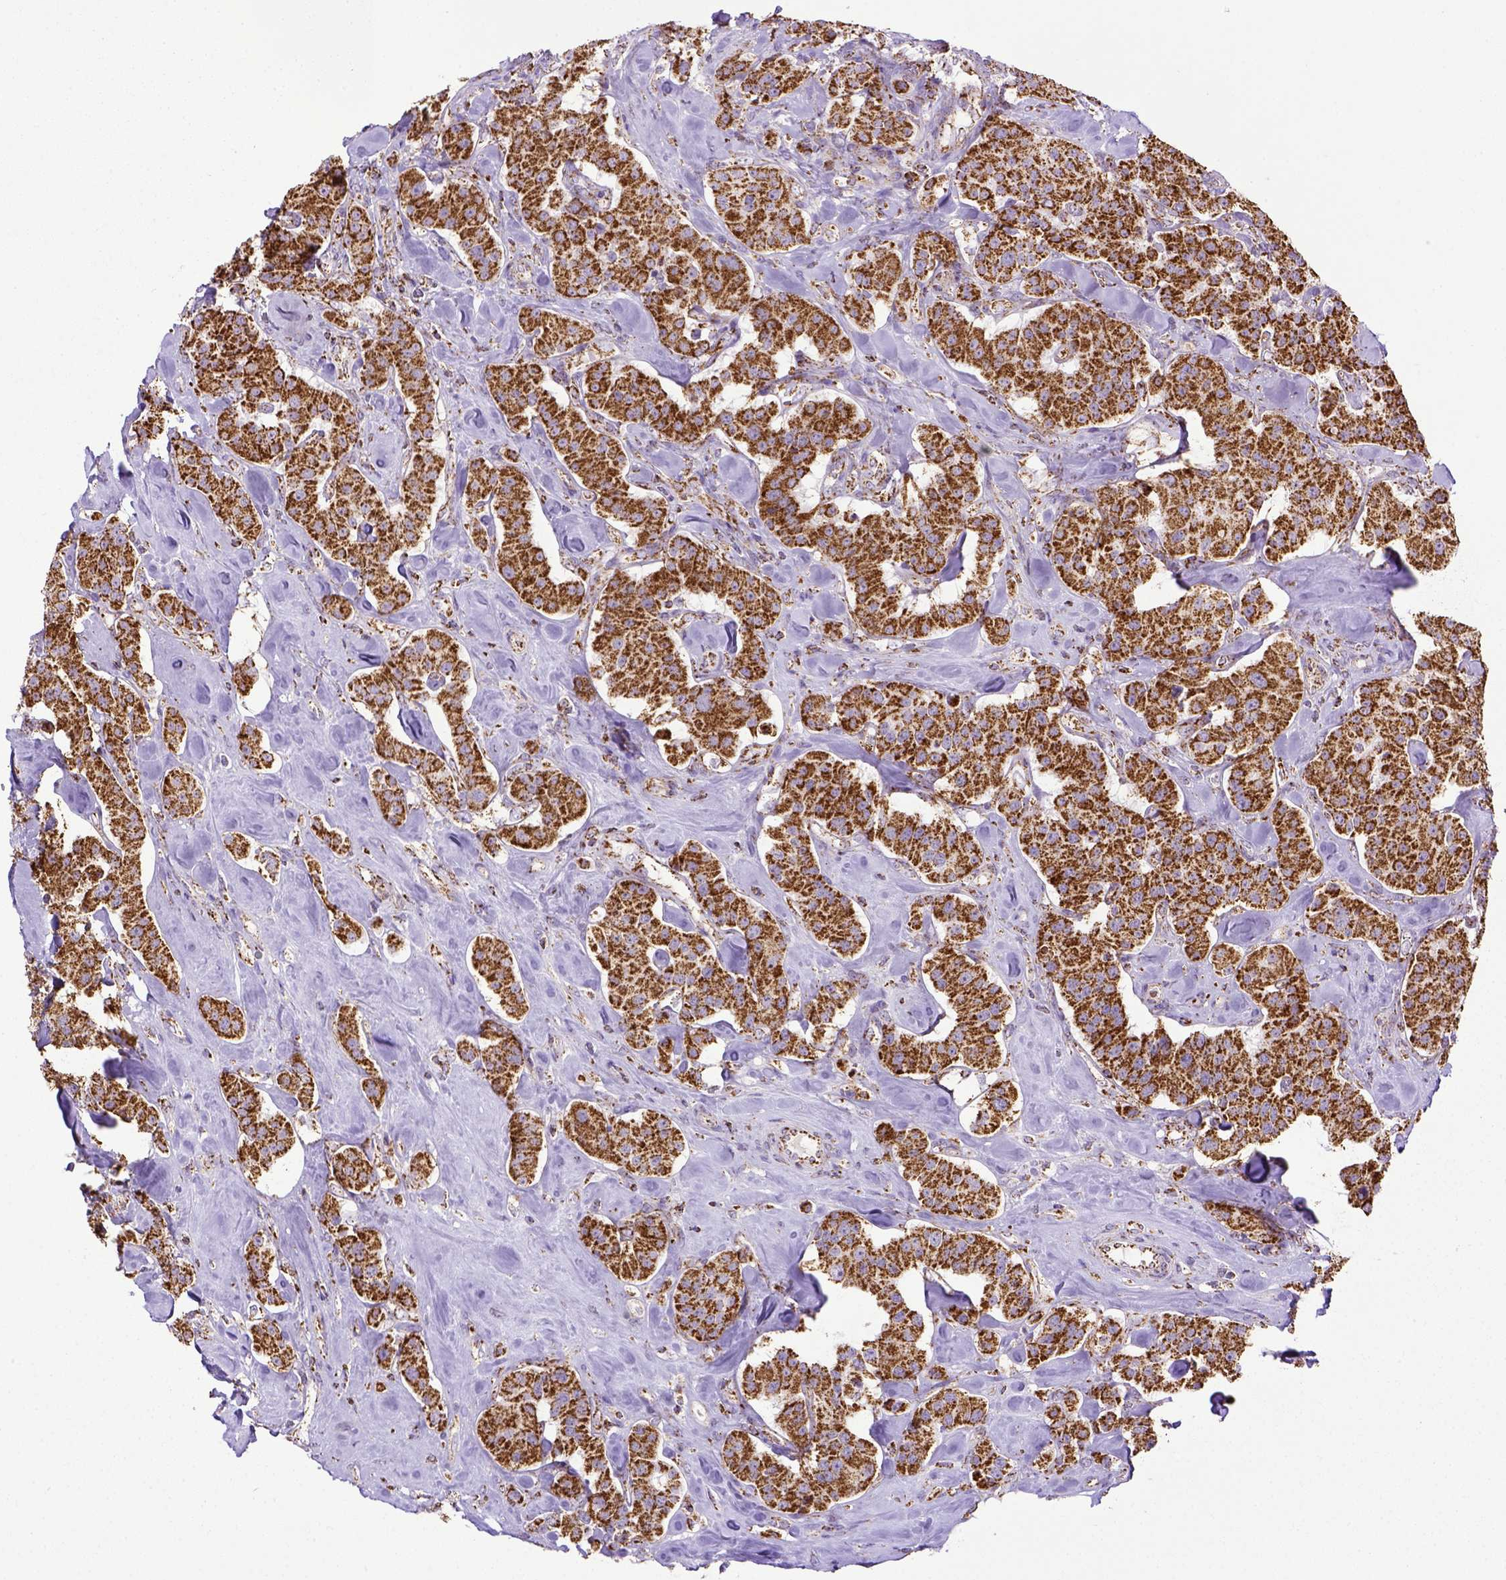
{"staining": {"intensity": "strong", "quantity": ">75%", "location": "cytoplasmic/membranous"}, "tissue": "carcinoid", "cell_type": "Tumor cells", "image_type": "cancer", "snomed": [{"axis": "morphology", "description": "Carcinoid, malignant, NOS"}, {"axis": "topography", "description": "Pancreas"}], "caption": "Approximately >75% of tumor cells in malignant carcinoid show strong cytoplasmic/membranous protein staining as visualized by brown immunohistochemical staining.", "gene": "MT-CO1", "patient": {"sex": "male", "age": 41}}